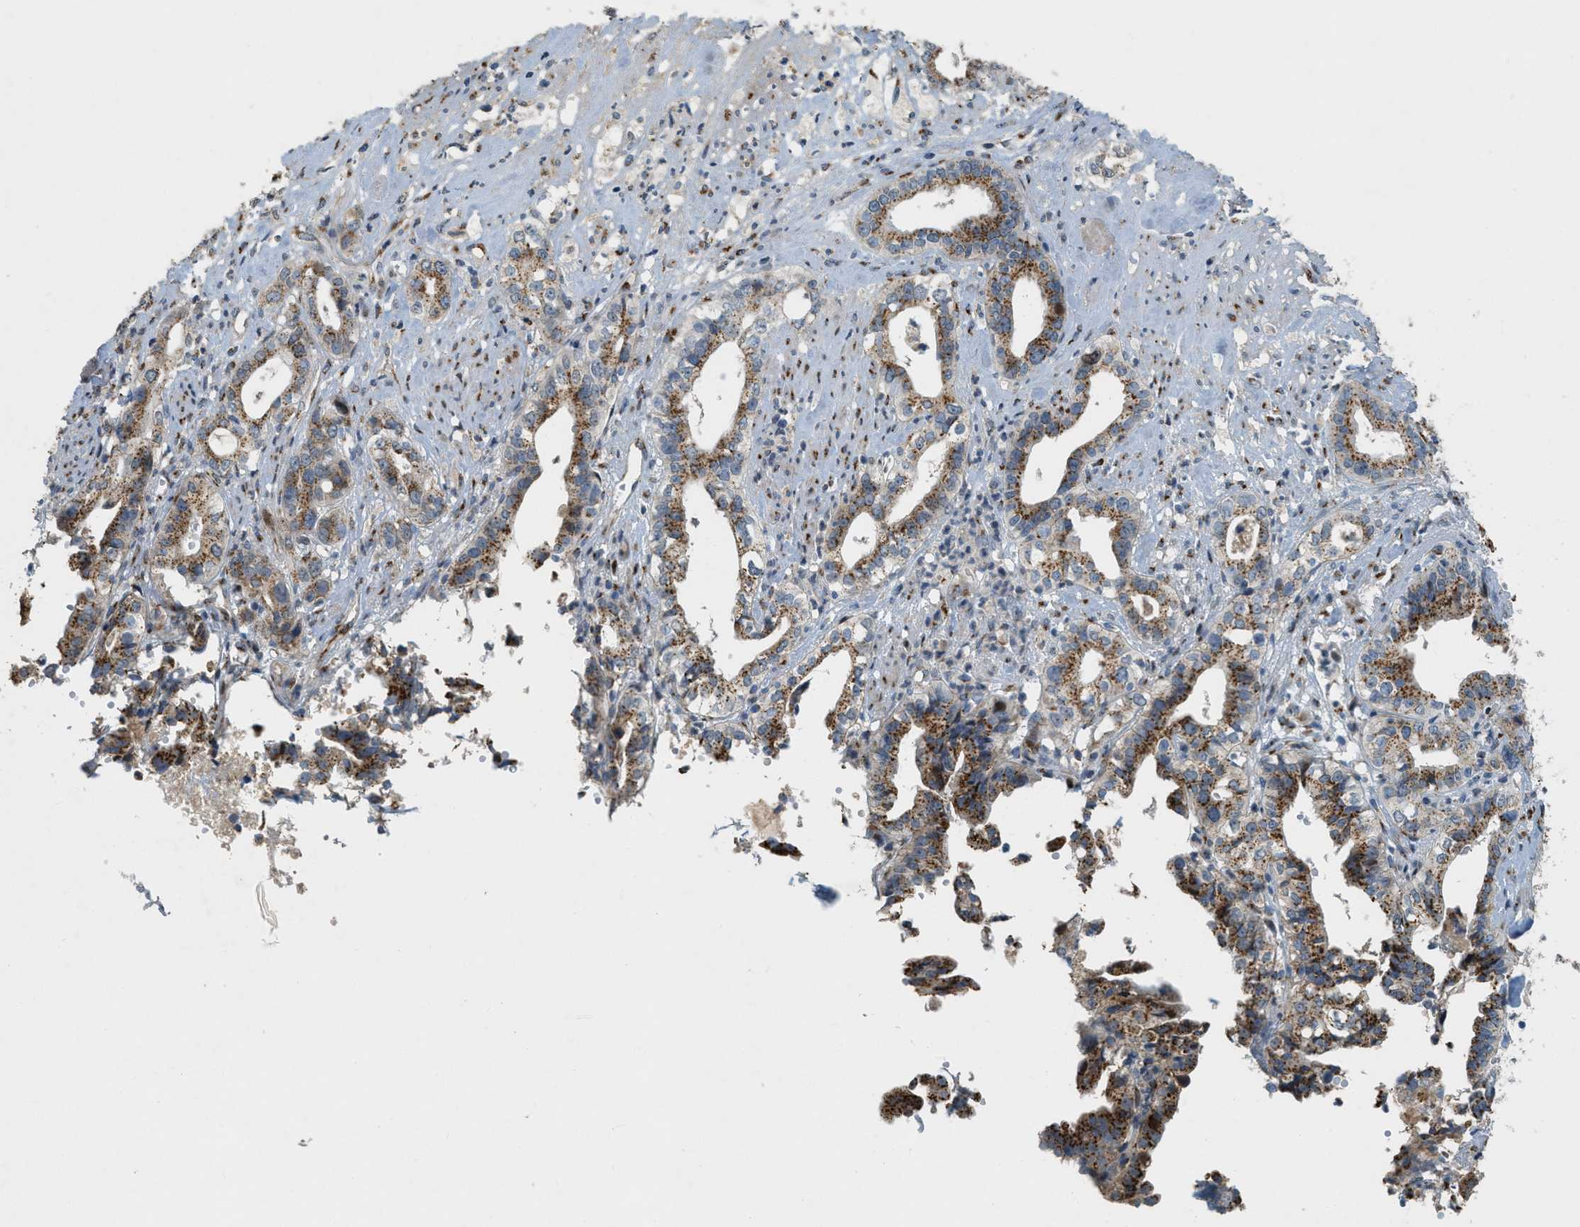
{"staining": {"intensity": "moderate", "quantity": ">75%", "location": "cytoplasmic/membranous"}, "tissue": "liver cancer", "cell_type": "Tumor cells", "image_type": "cancer", "snomed": [{"axis": "morphology", "description": "Cholangiocarcinoma"}, {"axis": "topography", "description": "Liver"}], "caption": "Moderate cytoplasmic/membranous protein positivity is seen in approximately >75% of tumor cells in cholangiocarcinoma (liver).", "gene": "ZFPL1", "patient": {"sex": "female", "age": 61}}